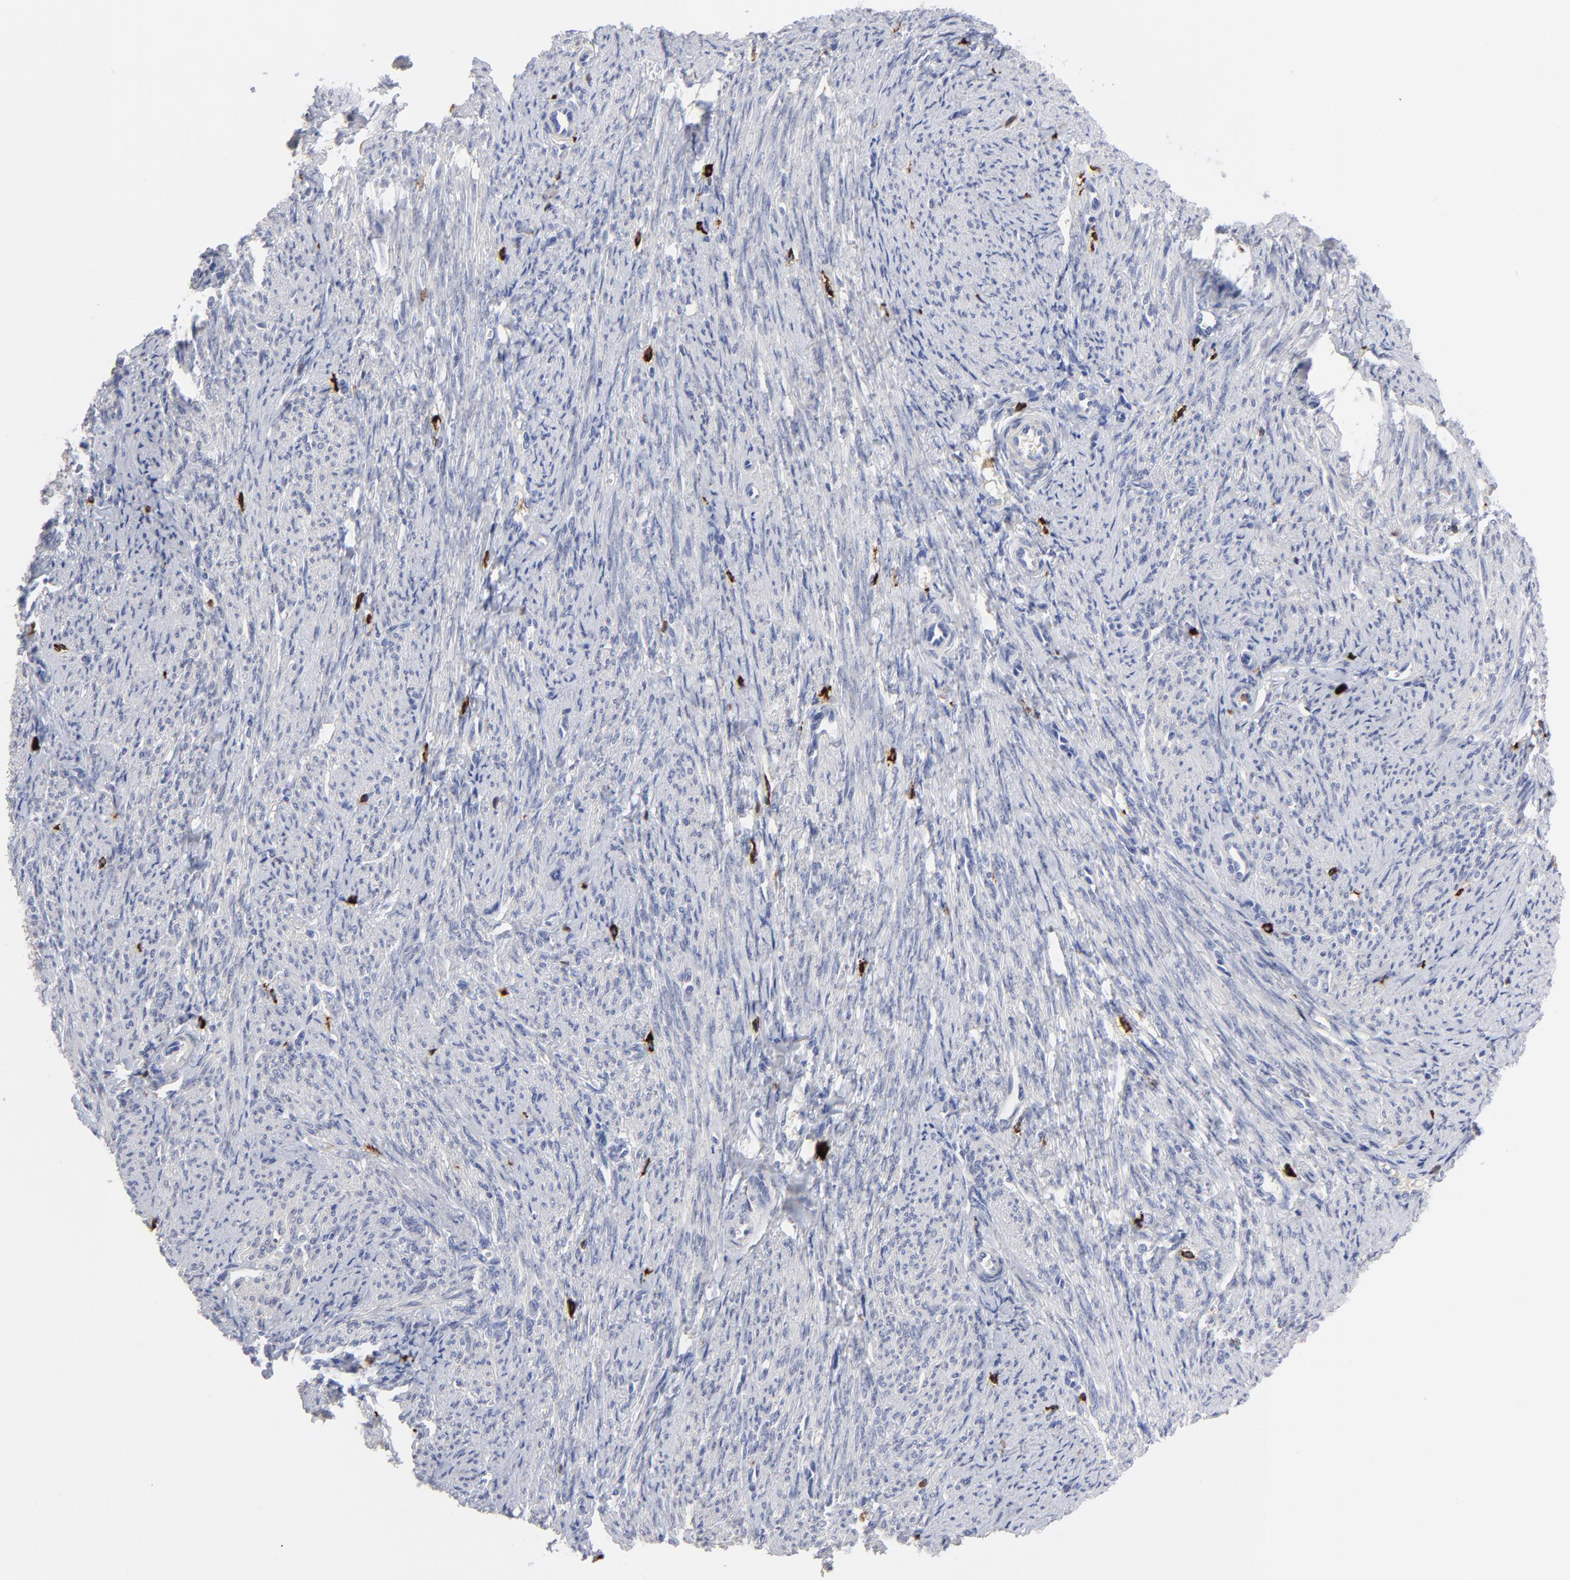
{"staining": {"intensity": "negative", "quantity": "none", "location": "none"}, "tissue": "smooth muscle", "cell_type": "Smooth muscle cells", "image_type": "normal", "snomed": [{"axis": "morphology", "description": "Normal tissue, NOS"}, {"axis": "topography", "description": "Smooth muscle"}, {"axis": "topography", "description": "Cervix"}], "caption": "Smooth muscle cells are negative for protein expression in benign human smooth muscle. The staining is performed using DAB brown chromogen with nuclei counter-stained in using hematoxylin.", "gene": "TBXT", "patient": {"sex": "female", "age": 70}}